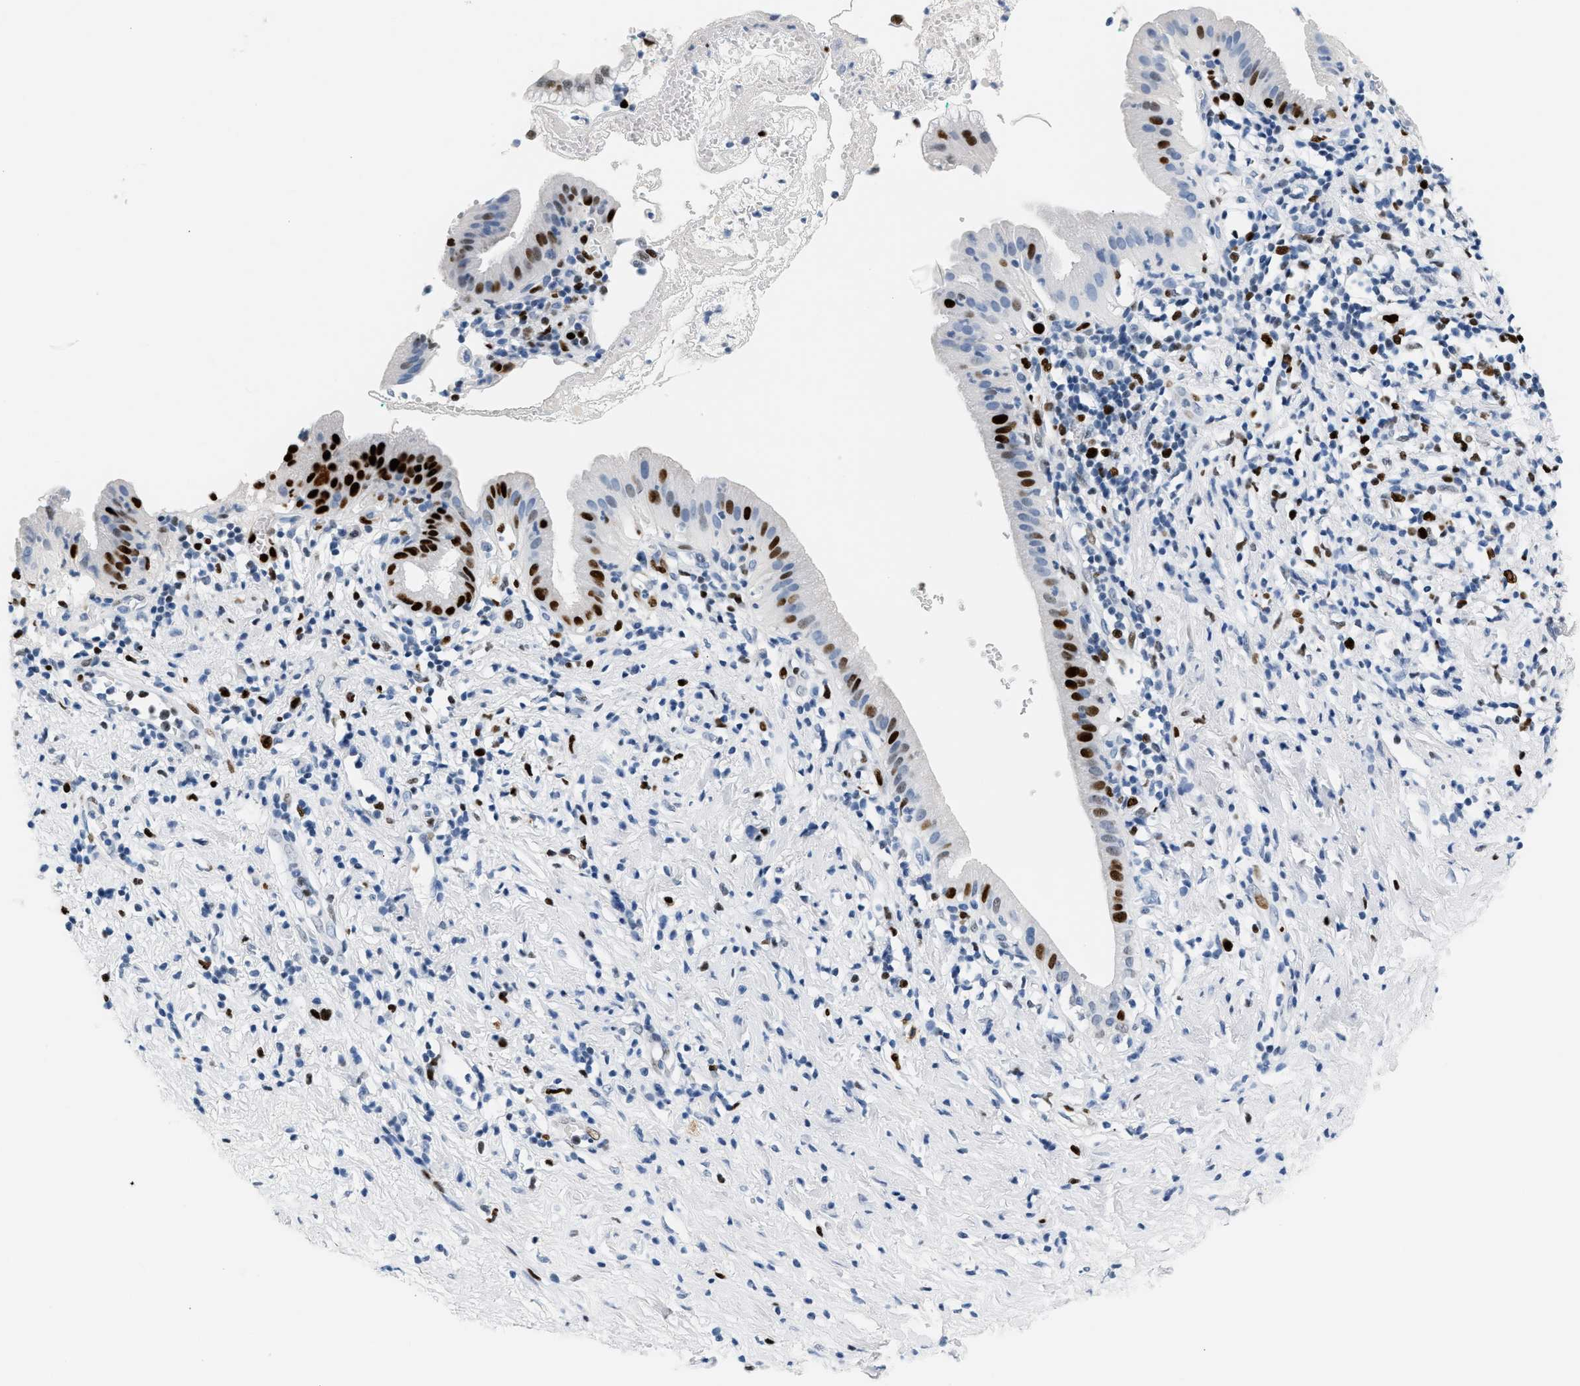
{"staining": {"intensity": "strong", "quantity": "25%-75%", "location": "nuclear"}, "tissue": "pancreatic cancer", "cell_type": "Tumor cells", "image_type": "cancer", "snomed": [{"axis": "morphology", "description": "Adenocarcinoma, NOS"}, {"axis": "morphology", "description": "Adenocarcinoma, metastatic, NOS"}, {"axis": "topography", "description": "Lymph node"}, {"axis": "topography", "description": "Pancreas"}, {"axis": "topography", "description": "Duodenum"}], "caption": "Tumor cells display high levels of strong nuclear staining in approximately 25%-75% of cells in pancreatic cancer. Using DAB (3,3'-diaminobenzidine) (brown) and hematoxylin (blue) stains, captured at high magnification using brightfield microscopy.", "gene": "MCM7", "patient": {"sex": "female", "age": 64}}